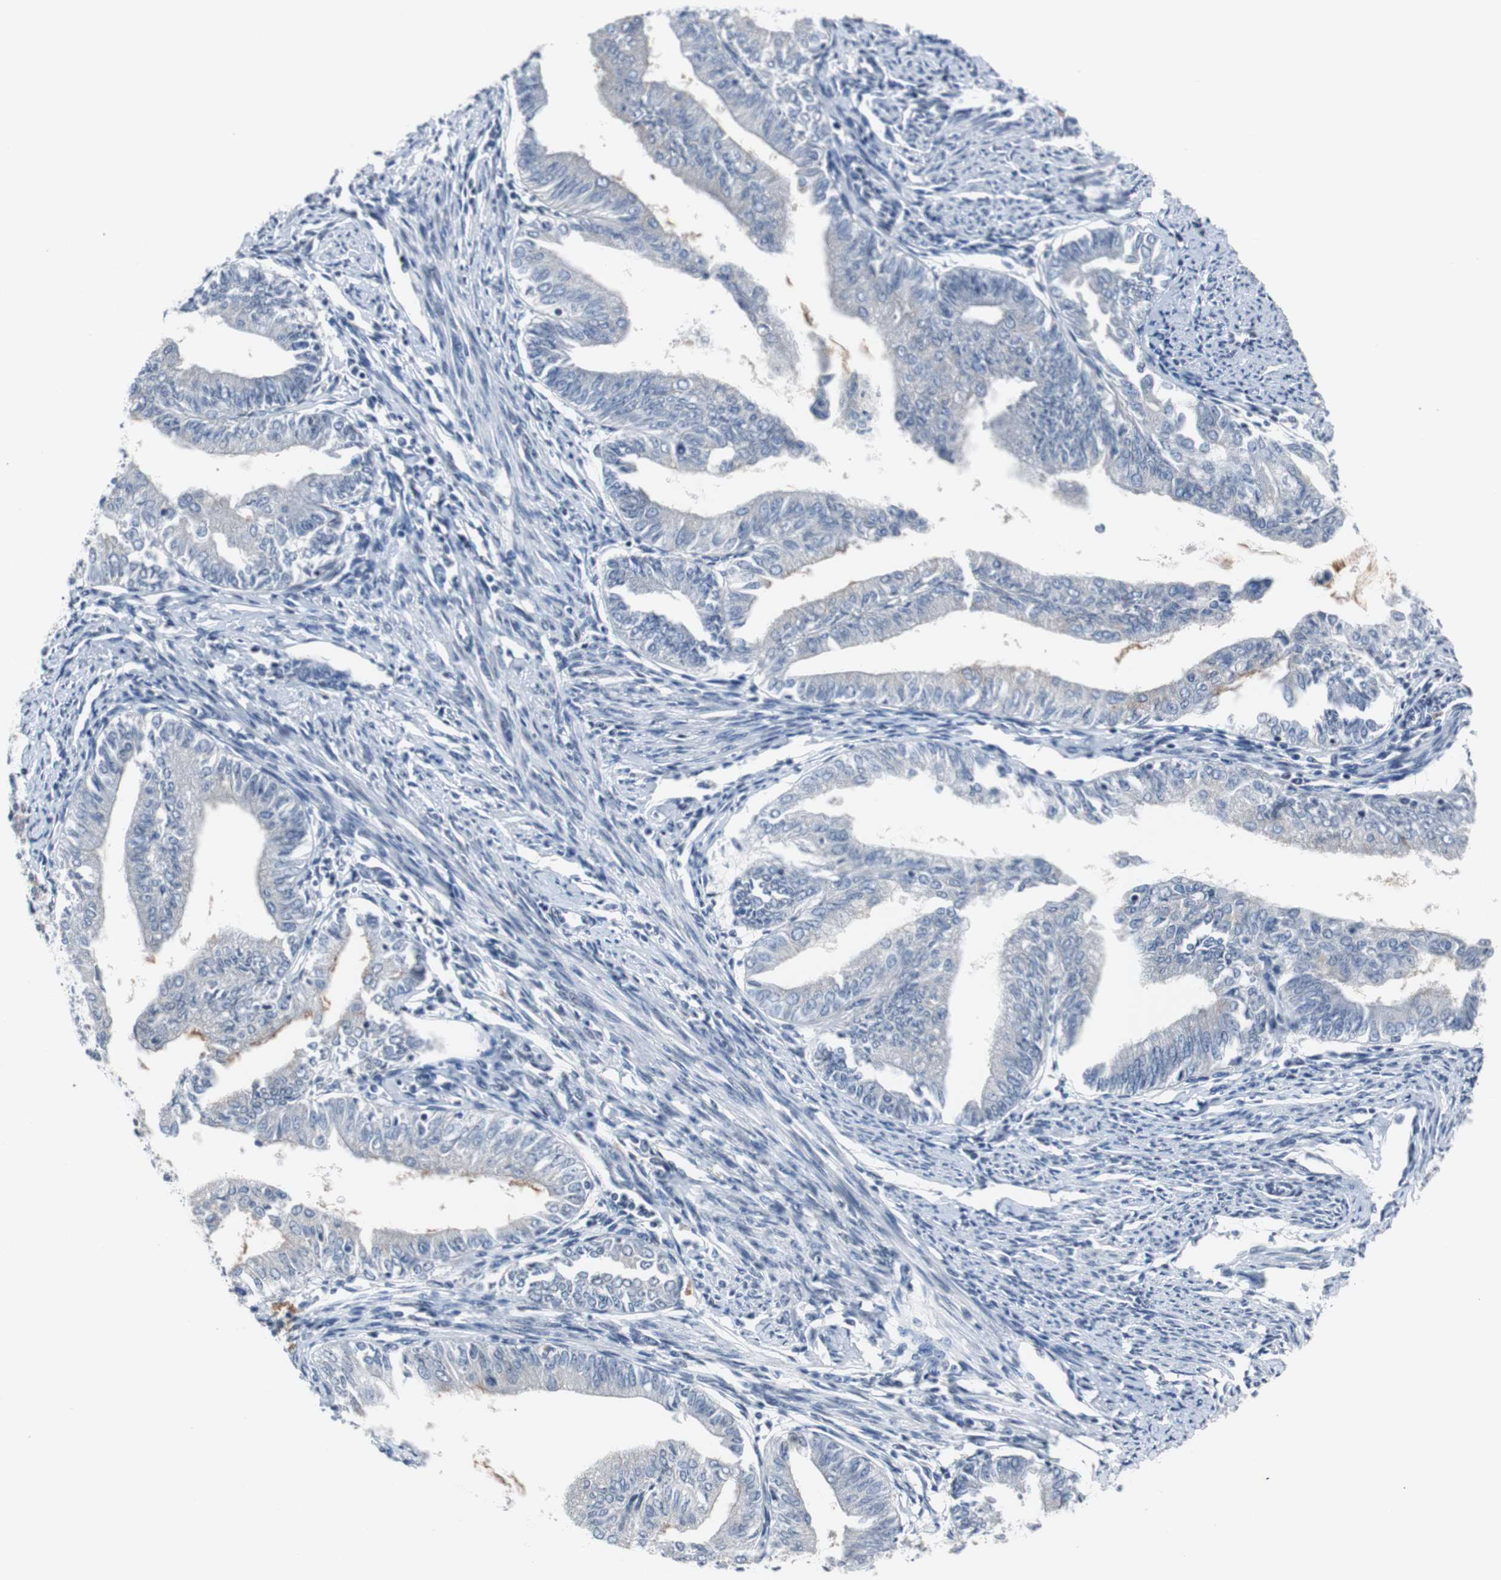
{"staining": {"intensity": "negative", "quantity": "none", "location": "none"}, "tissue": "endometrial cancer", "cell_type": "Tumor cells", "image_type": "cancer", "snomed": [{"axis": "morphology", "description": "Adenocarcinoma, NOS"}, {"axis": "topography", "description": "Endometrium"}], "caption": "Tumor cells show no significant positivity in endometrial cancer.", "gene": "ZHX2", "patient": {"sex": "female", "age": 66}}